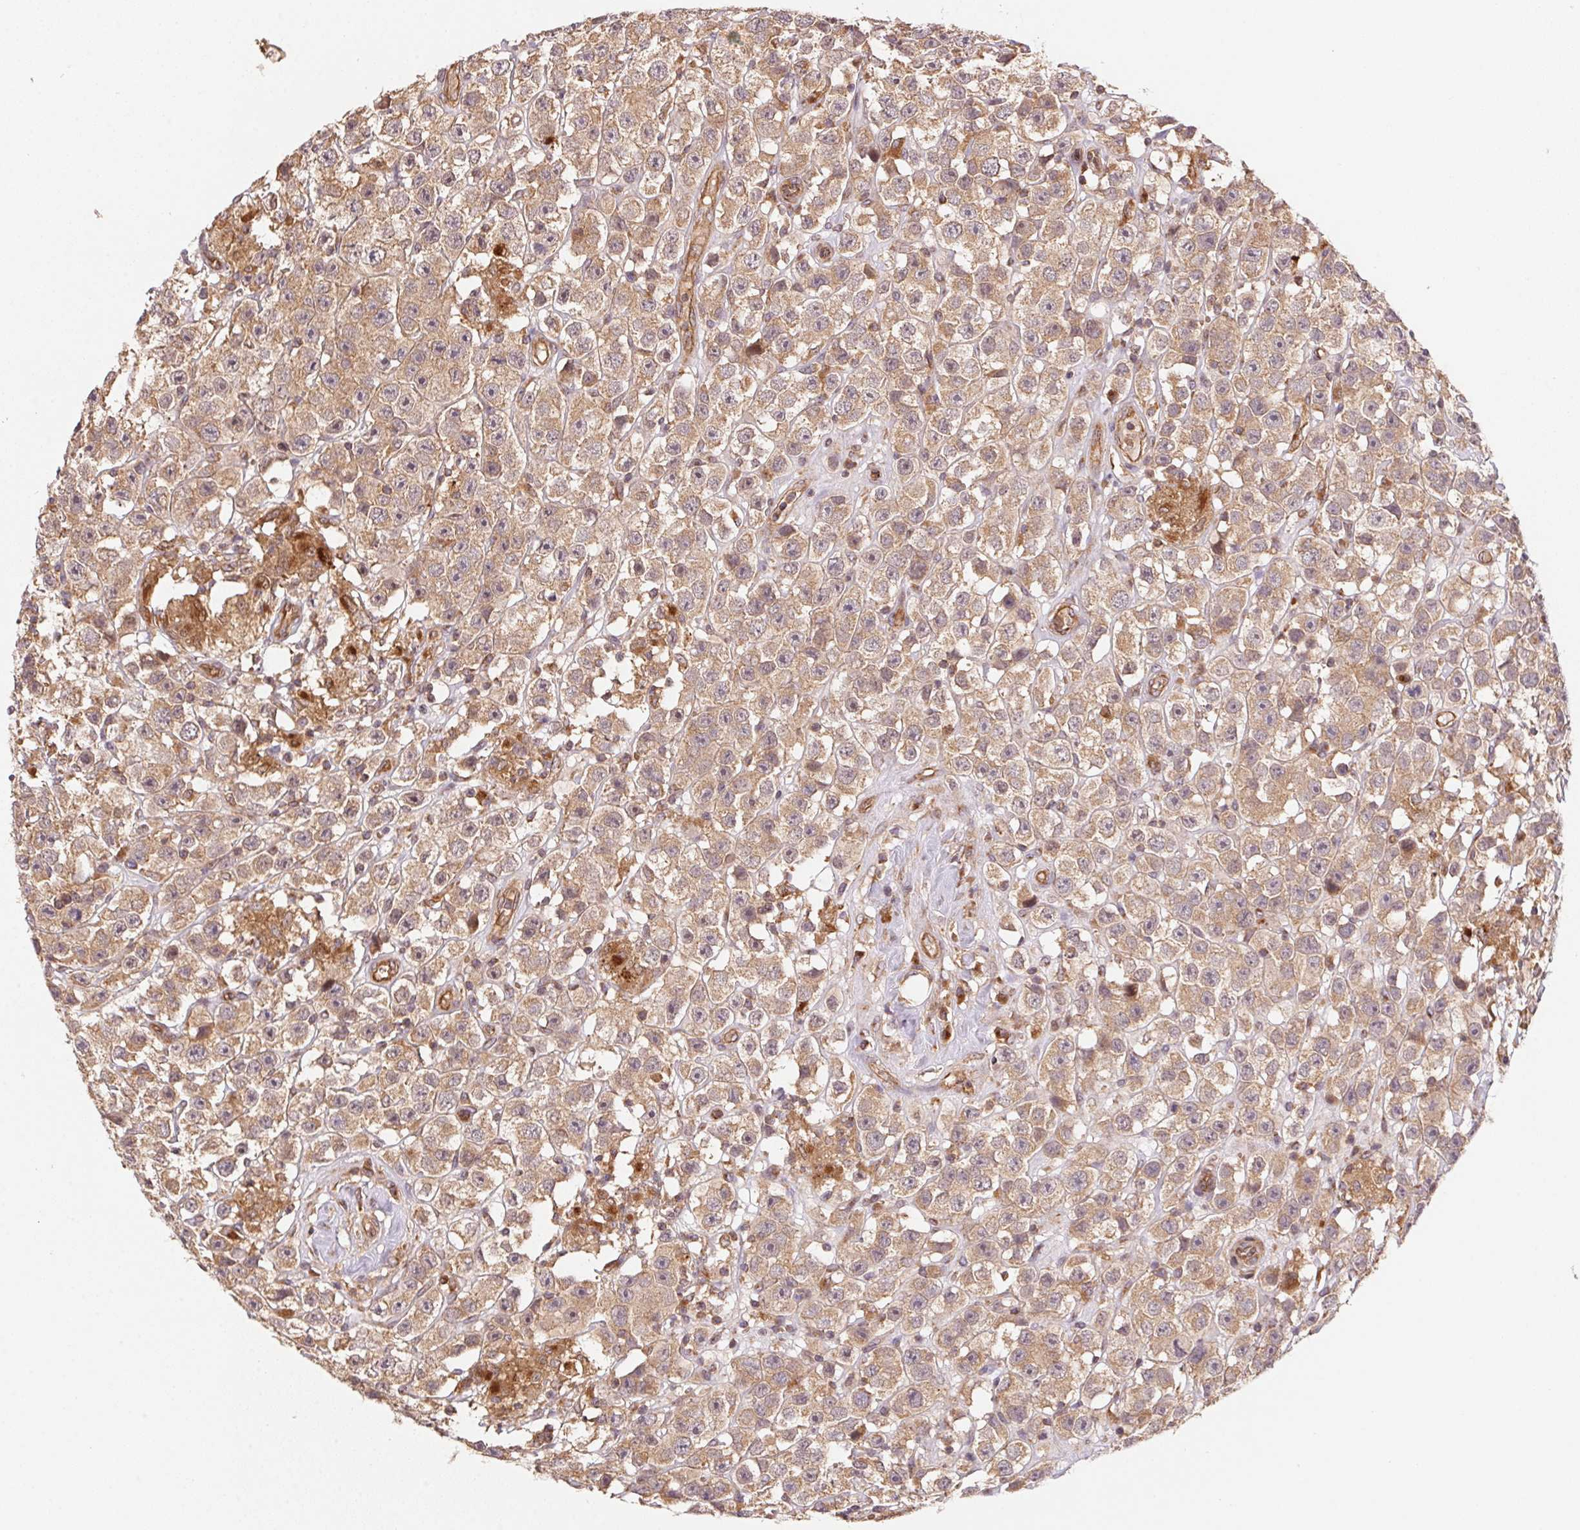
{"staining": {"intensity": "weak", "quantity": ">75%", "location": "cytoplasmic/membranous"}, "tissue": "testis cancer", "cell_type": "Tumor cells", "image_type": "cancer", "snomed": [{"axis": "morphology", "description": "Seminoma, NOS"}, {"axis": "topography", "description": "Testis"}], "caption": "A photomicrograph showing weak cytoplasmic/membranous expression in approximately >75% of tumor cells in testis cancer, as visualized by brown immunohistochemical staining.", "gene": "USE1", "patient": {"sex": "male", "age": 45}}